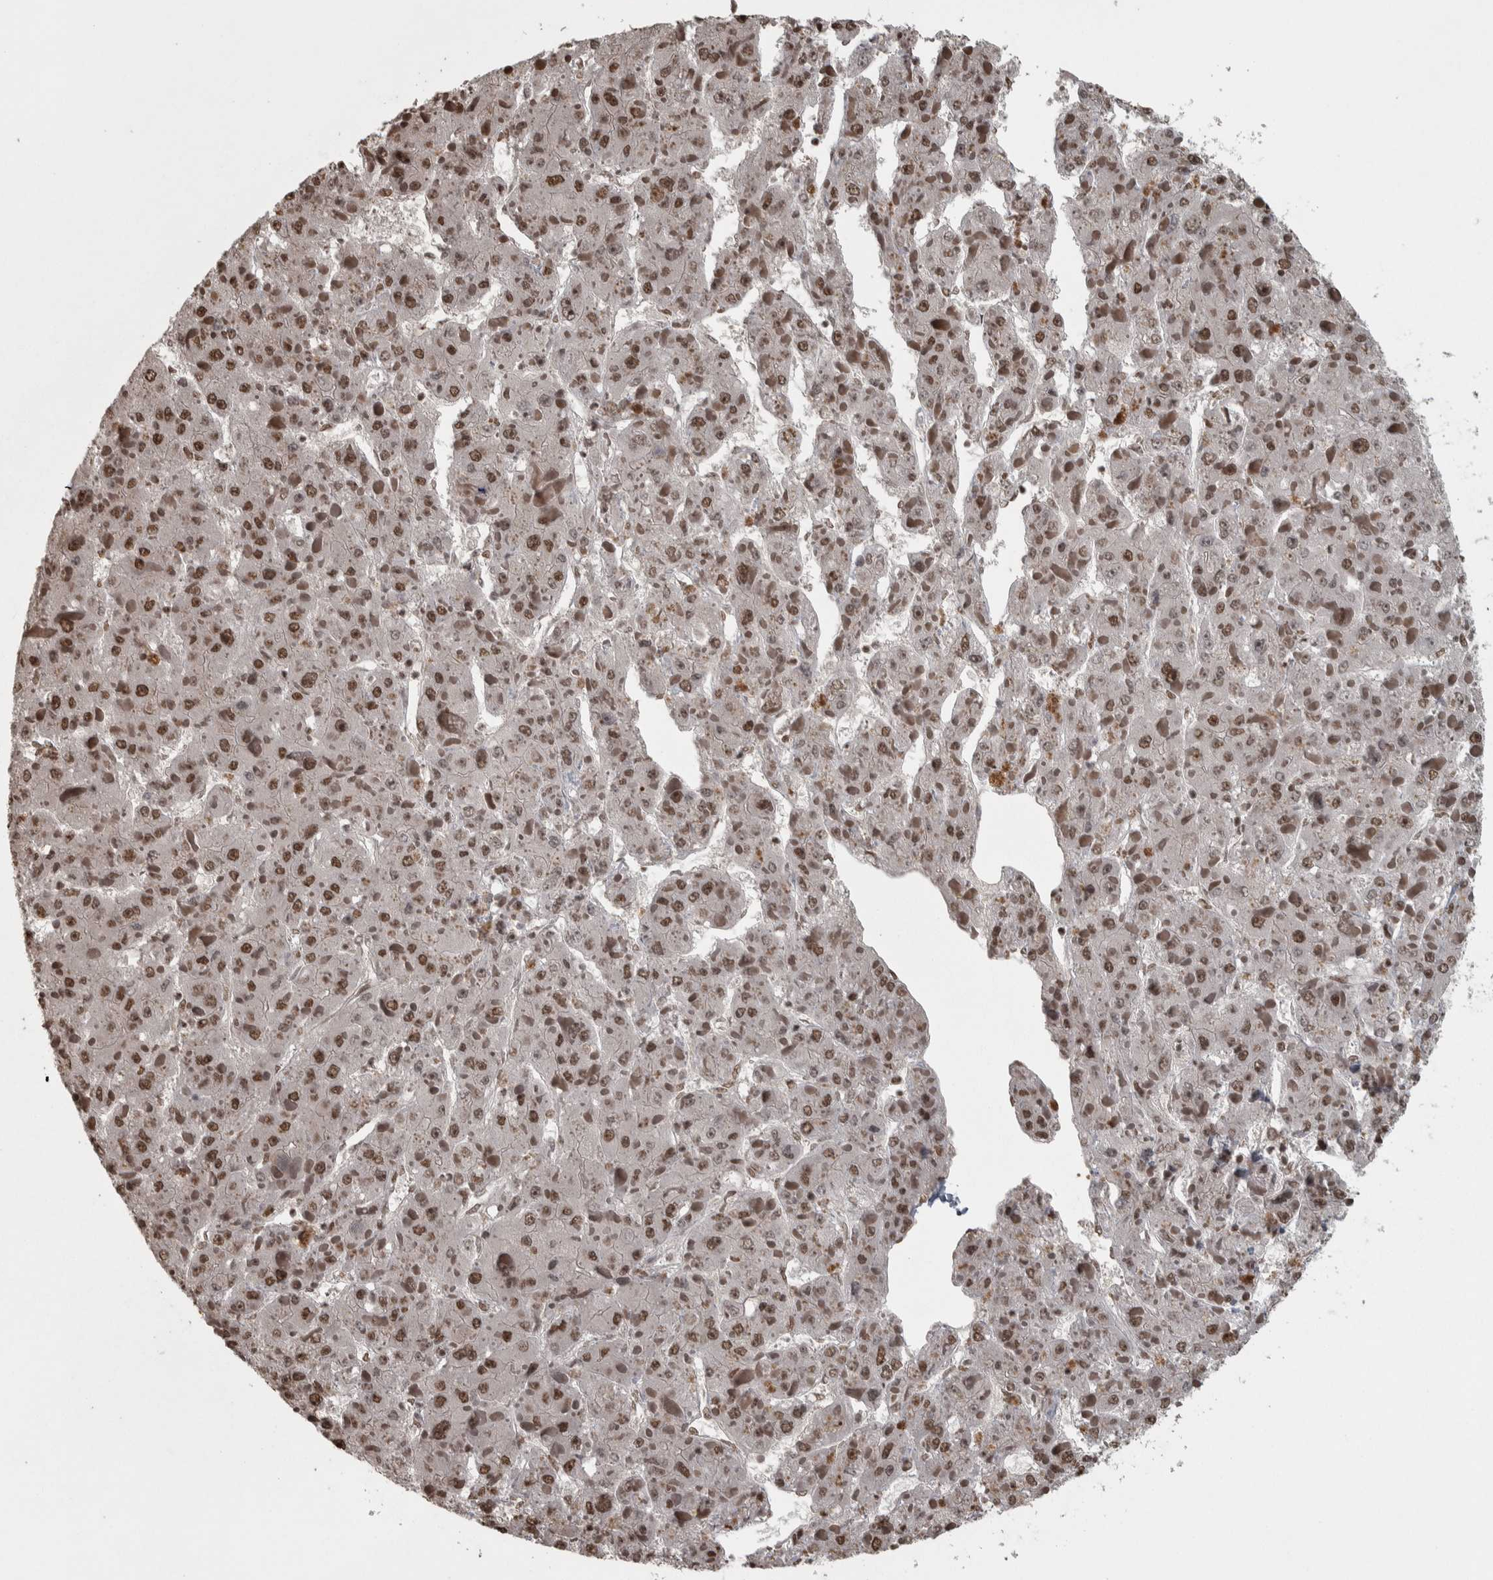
{"staining": {"intensity": "moderate", "quantity": ">75%", "location": "nuclear"}, "tissue": "liver cancer", "cell_type": "Tumor cells", "image_type": "cancer", "snomed": [{"axis": "morphology", "description": "Carcinoma, Hepatocellular, NOS"}, {"axis": "topography", "description": "Liver"}], "caption": "Protein expression analysis of hepatocellular carcinoma (liver) demonstrates moderate nuclear staining in about >75% of tumor cells.", "gene": "ZFHX4", "patient": {"sex": "female", "age": 73}}